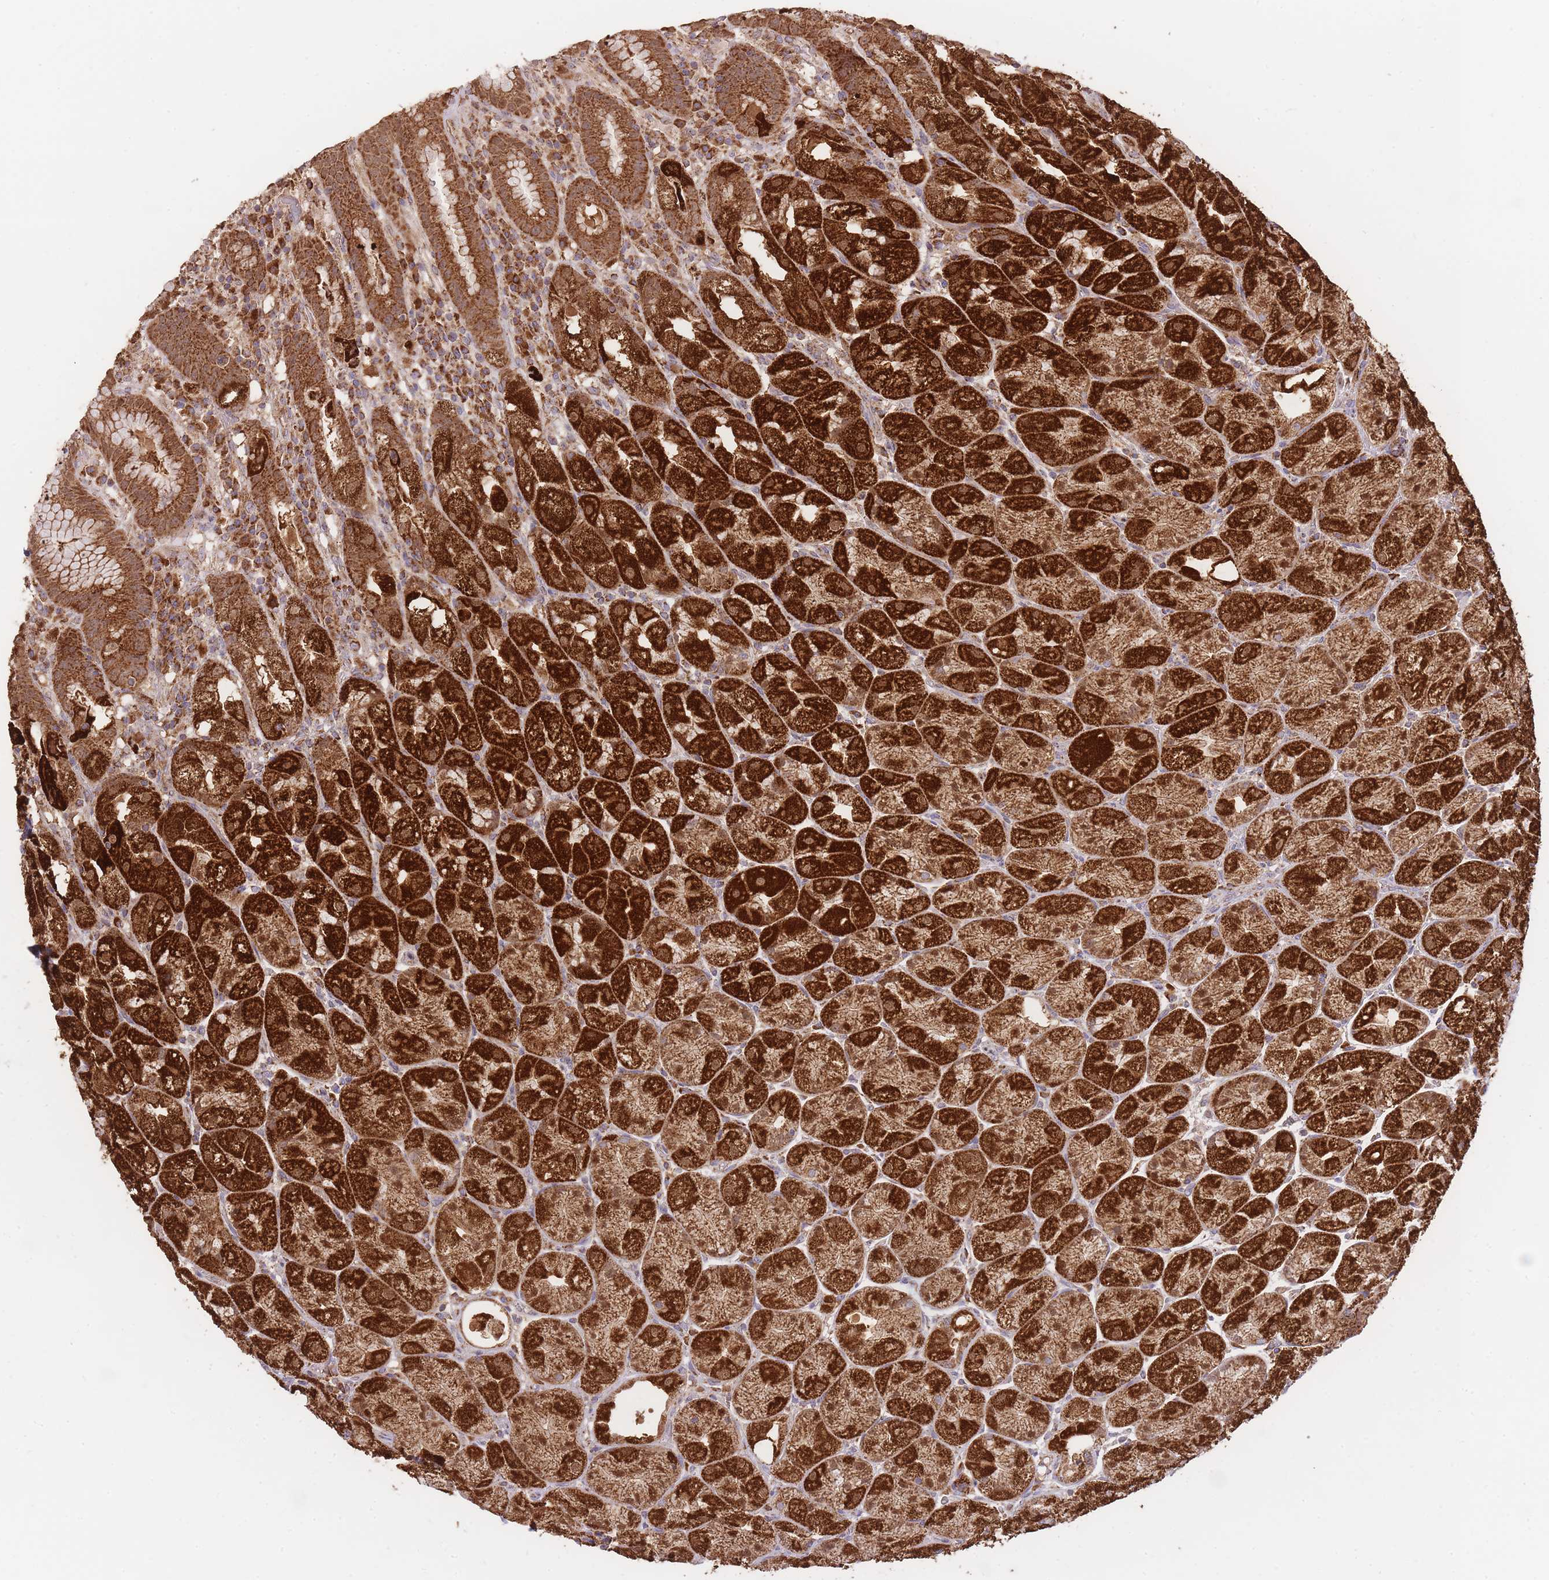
{"staining": {"intensity": "strong", "quantity": ">75%", "location": "cytoplasmic/membranous"}, "tissue": "stomach", "cell_type": "Glandular cells", "image_type": "normal", "snomed": [{"axis": "morphology", "description": "Normal tissue, NOS"}, {"axis": "topography", "description": "Stomach, upper"}], "caption": "IHC photomicrograph of normal stomach: stomach stained using immunohistochemistry (IHC) reveals high levels of strong protein expression localized specifically in the cytoplasmic/membranous of glandular cells, appearing as a cytoplasmic/membranous brown color.", "gene": "PREP", "patient": {"sex": "male", "age": 52}}